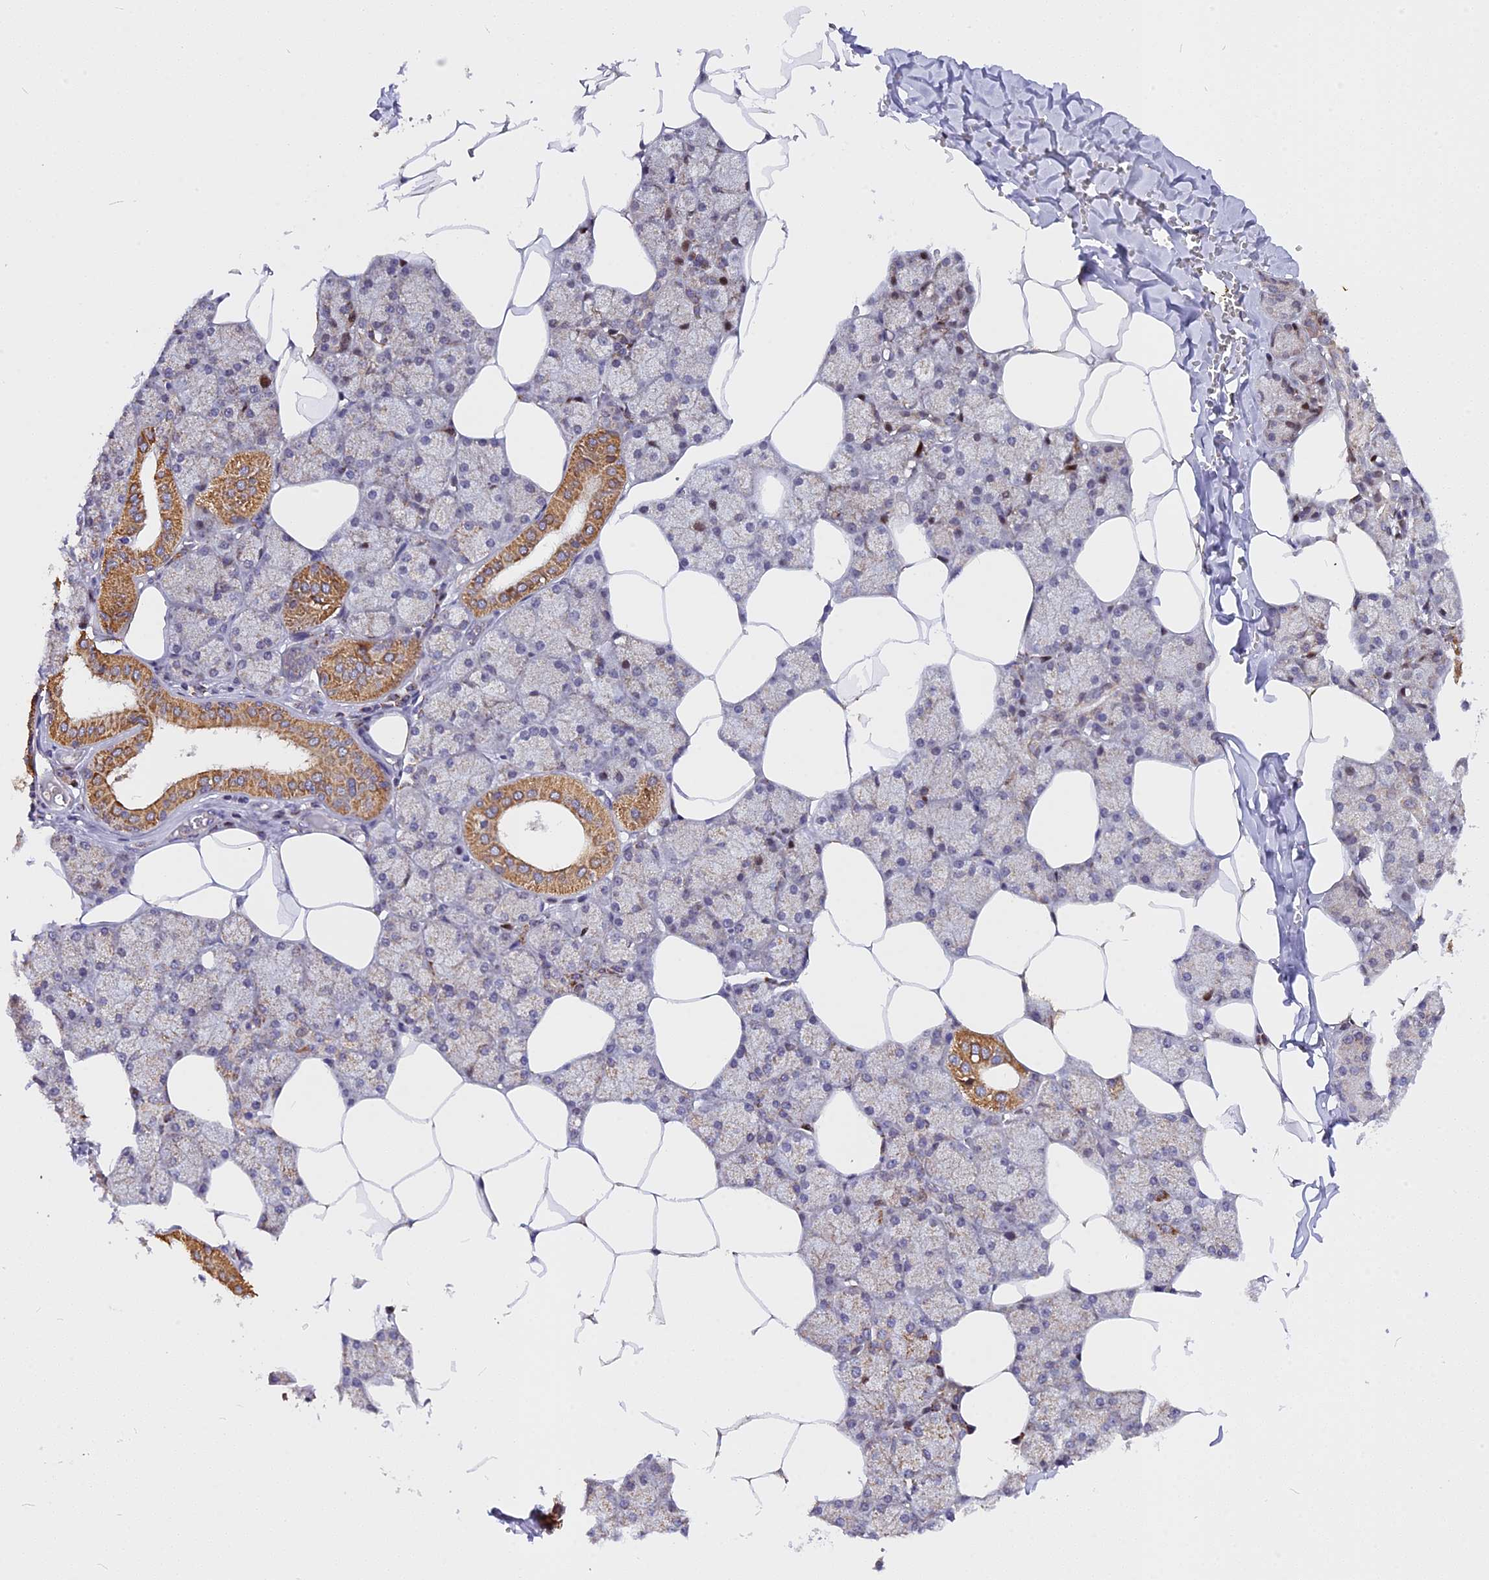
{"staining": {"intensity": "strong", "quantity": "25%-75%", "location": "cytoplasmic/membranous,nuclear"}, "tissue": "salivary gland", "cell_type": "Glandular cells", "image_type": "normal", "snomed": [{"axis": "morphology", "description": "Normal tissue, NOS"}, {"axis": "topography", "description": "Salivary gland"}], "caption": "Protein staining demonstrates strong cytoplasmic/membranous,nuclear expression in about 25%-75% of glandular cells in unremarkable salivary gland. The staining is performed using DAB brown chromogen to label protein expression. The nuclei are counter-stained blue using hematoxylin.", "gene": "FAM174C", "patient": {"sex": "male", "age": 62}}